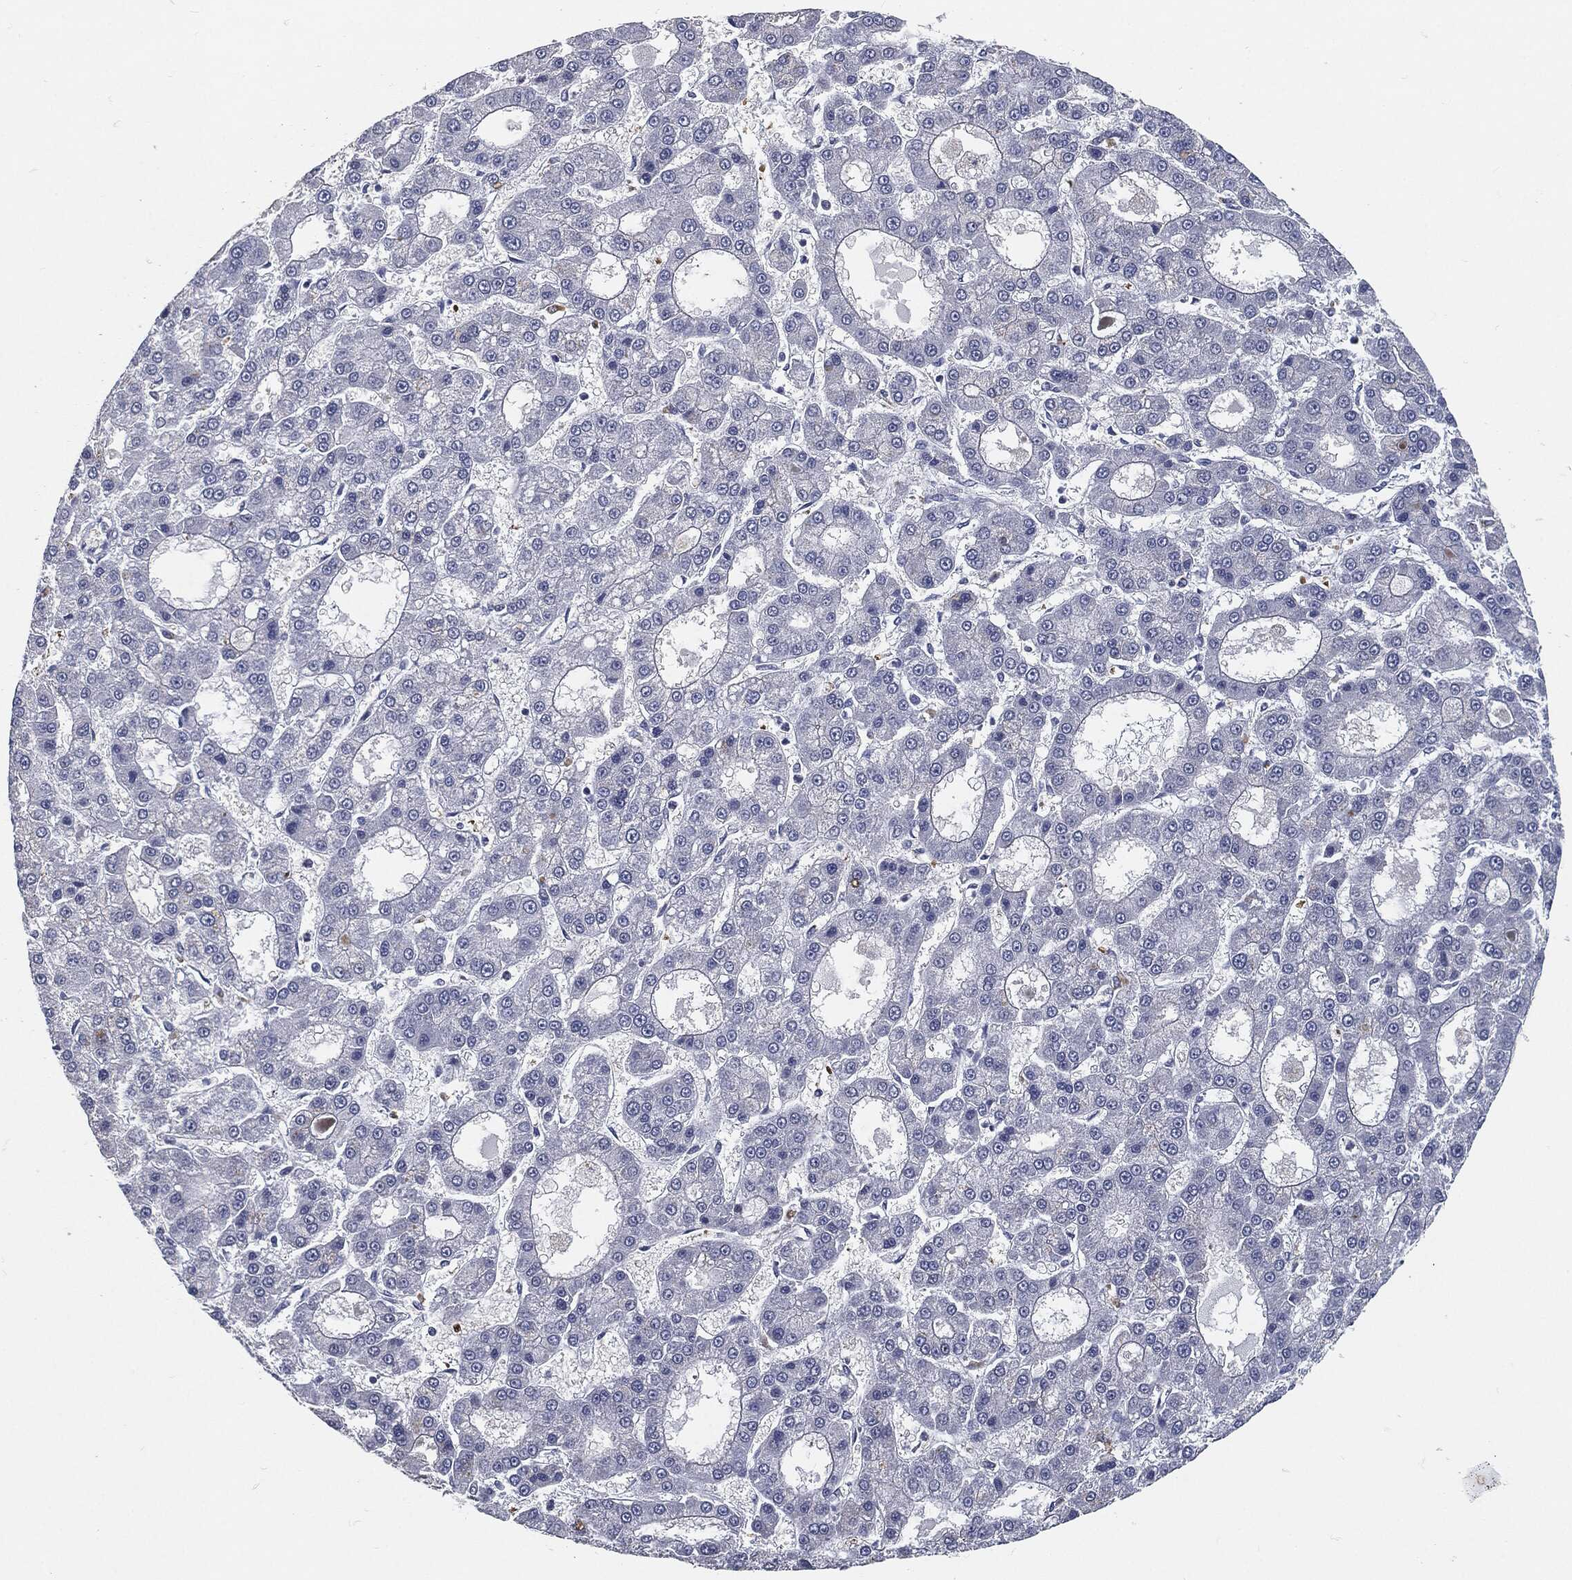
{"staining": {"intensity": "negative", "quantity": "none", "location": "none"}, "tissue": "liver cancer", "cell_type": "Tumor cells", "image_type": "cancer", "snomed": [{"axis": "morphology", "description": "Carcinoma, Hepatocellular, NOS"}, {"axis": "topography", "description": "Liver"}], "caption": "Micrograph shows no significant protein staining in tumor cells of liver hepatocellular carcinoma.", "gene": "ANXA1", "patient": {"sex": "male", "age": 70}}